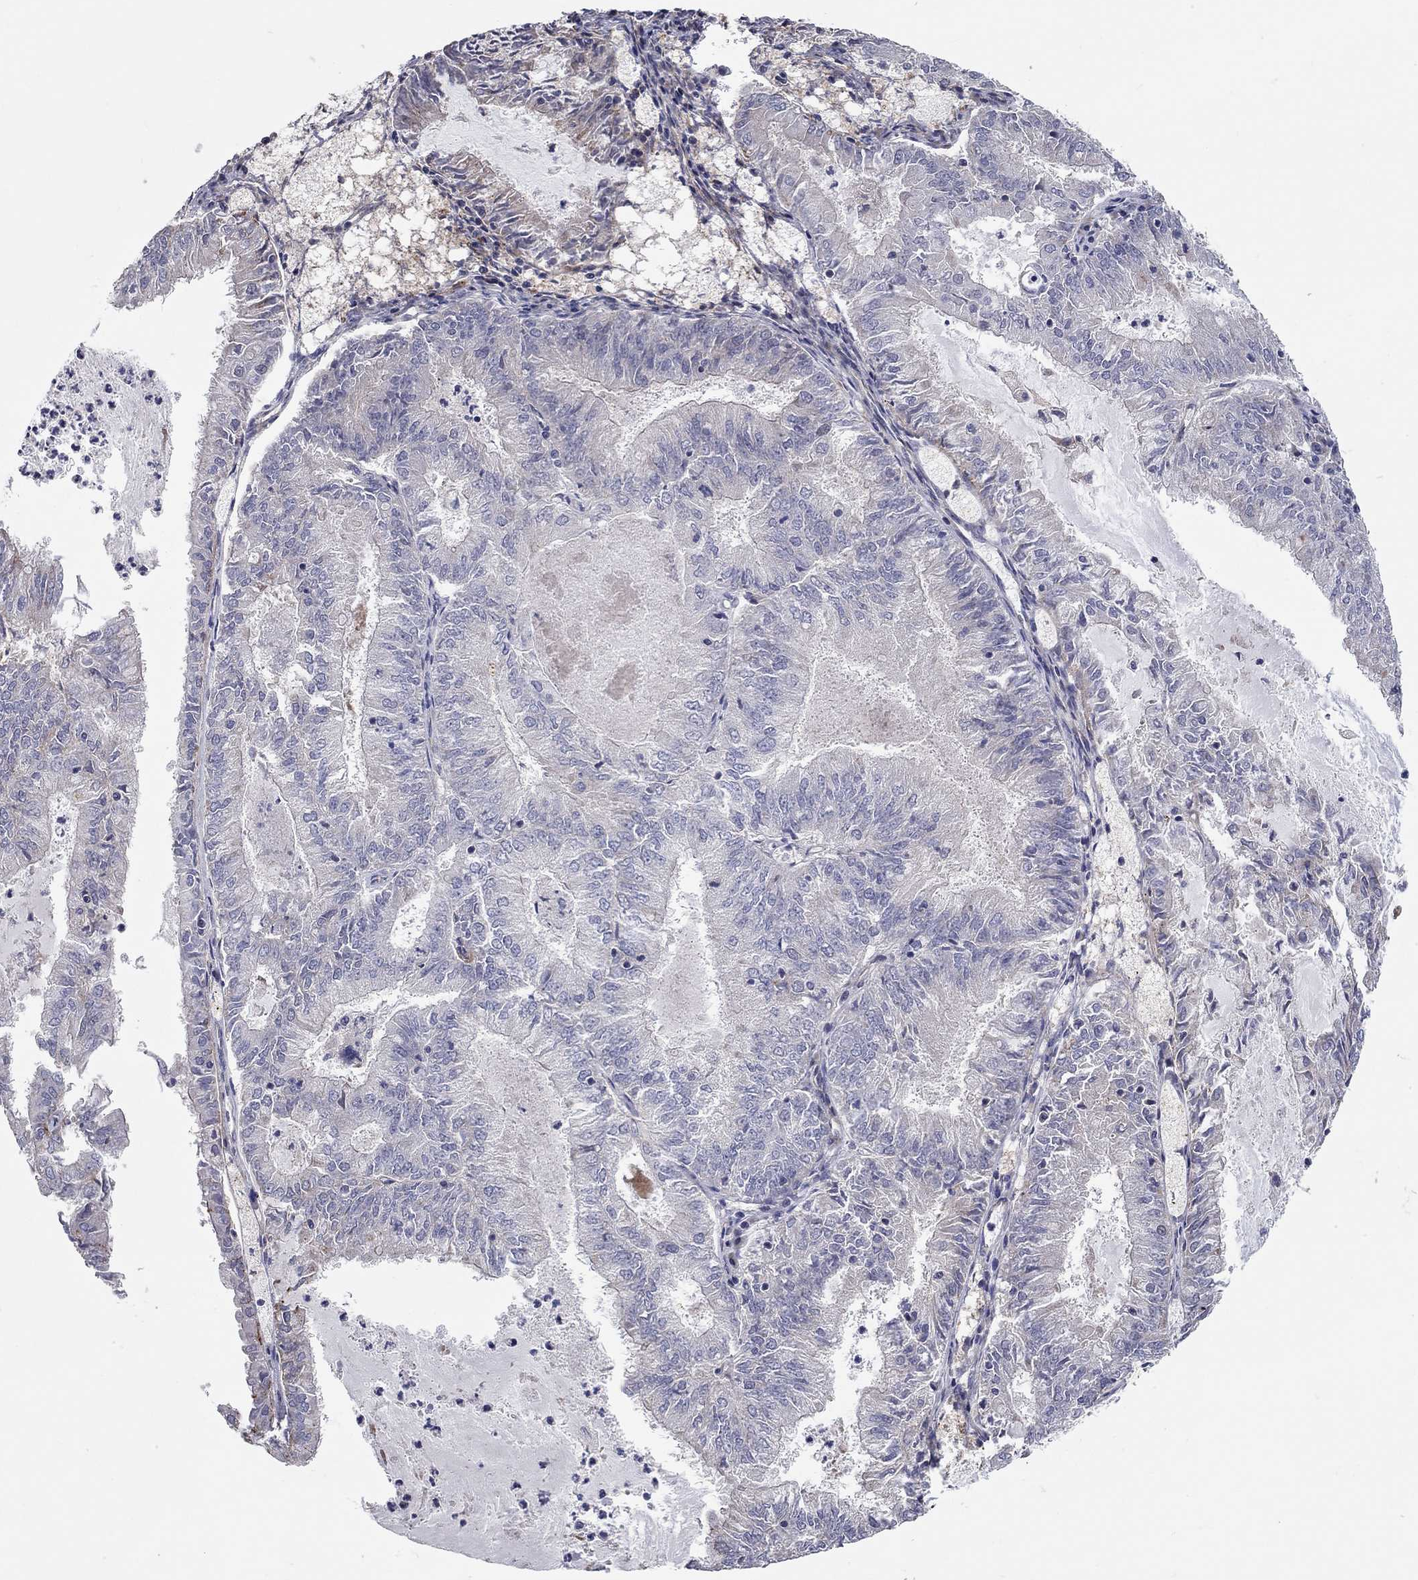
{"staining": {"intensity": "moderate", "quantity": "<25%", "location": "cytoplasmic/membranous"}, "tissue": "endometrial cancer", "cell_type": "Tumor cells", "image_type": "cancer", "snomed": [{"axis": "morphology", "description": "Adenocarcinoma, NOS"}, {"axis": "topography", "description": "Endometrium"}], "caption": "Immunohistochemical staining of human adenocarcinoma (endometrial) demonstrates low levels of moderate cytoplasmic/membranous protein positivity in approximately <25% of tumor cells. The protein of interest is stained brown, and the nuclei are stained in blue (DAB IHC with brightfield microscopy, high magnification).", "gene": "KANSL1L", "patient": {"sex": "female", "age": 57}}